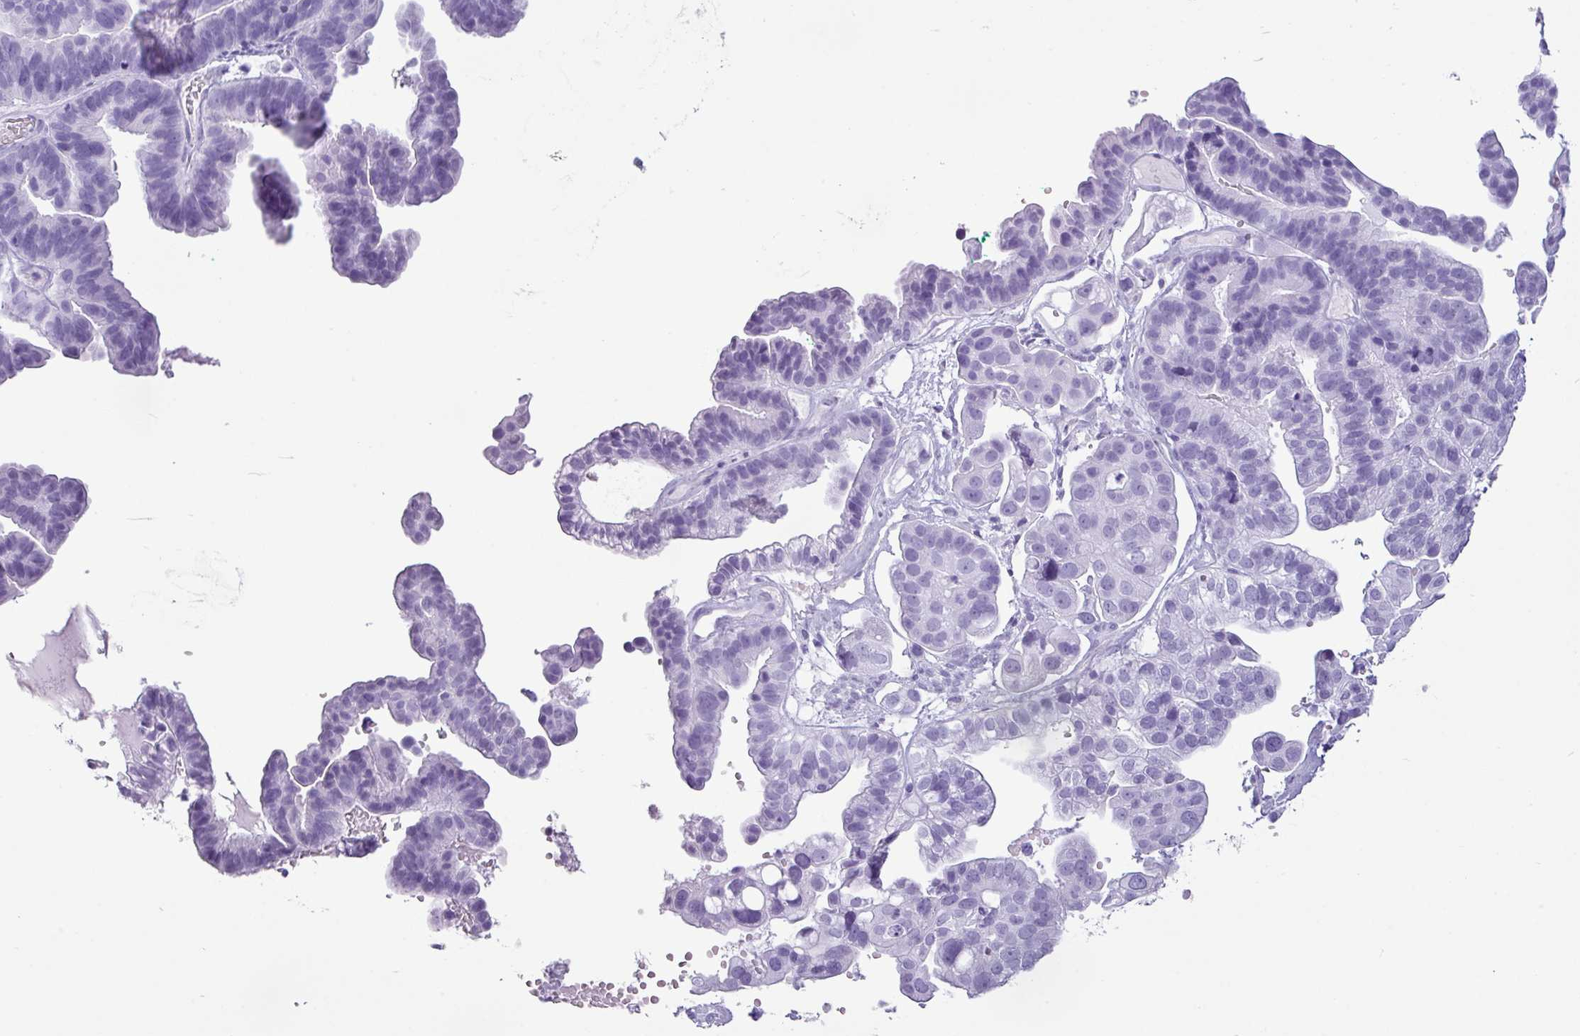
{"staining": {"intensity": "negative", "quantity": "none", "location": "none"}, "tissue": "ovarian cancer", "cell_type": "Tumor cells", "image_type": "cancer", "snomed": [{"axis": "morphology", "description": "Cystadenocarcinoma, serous, NOS"}, {"axis": "topography", "description": "Ovary"}], "caption": "Immunohistochemical staining of serous cystadenocarcinoma (ovarian) demonstrates no significant positivity in tumor cells.", "gene": "AMY1B", "patient": {"sex": "female", "age": 56}}